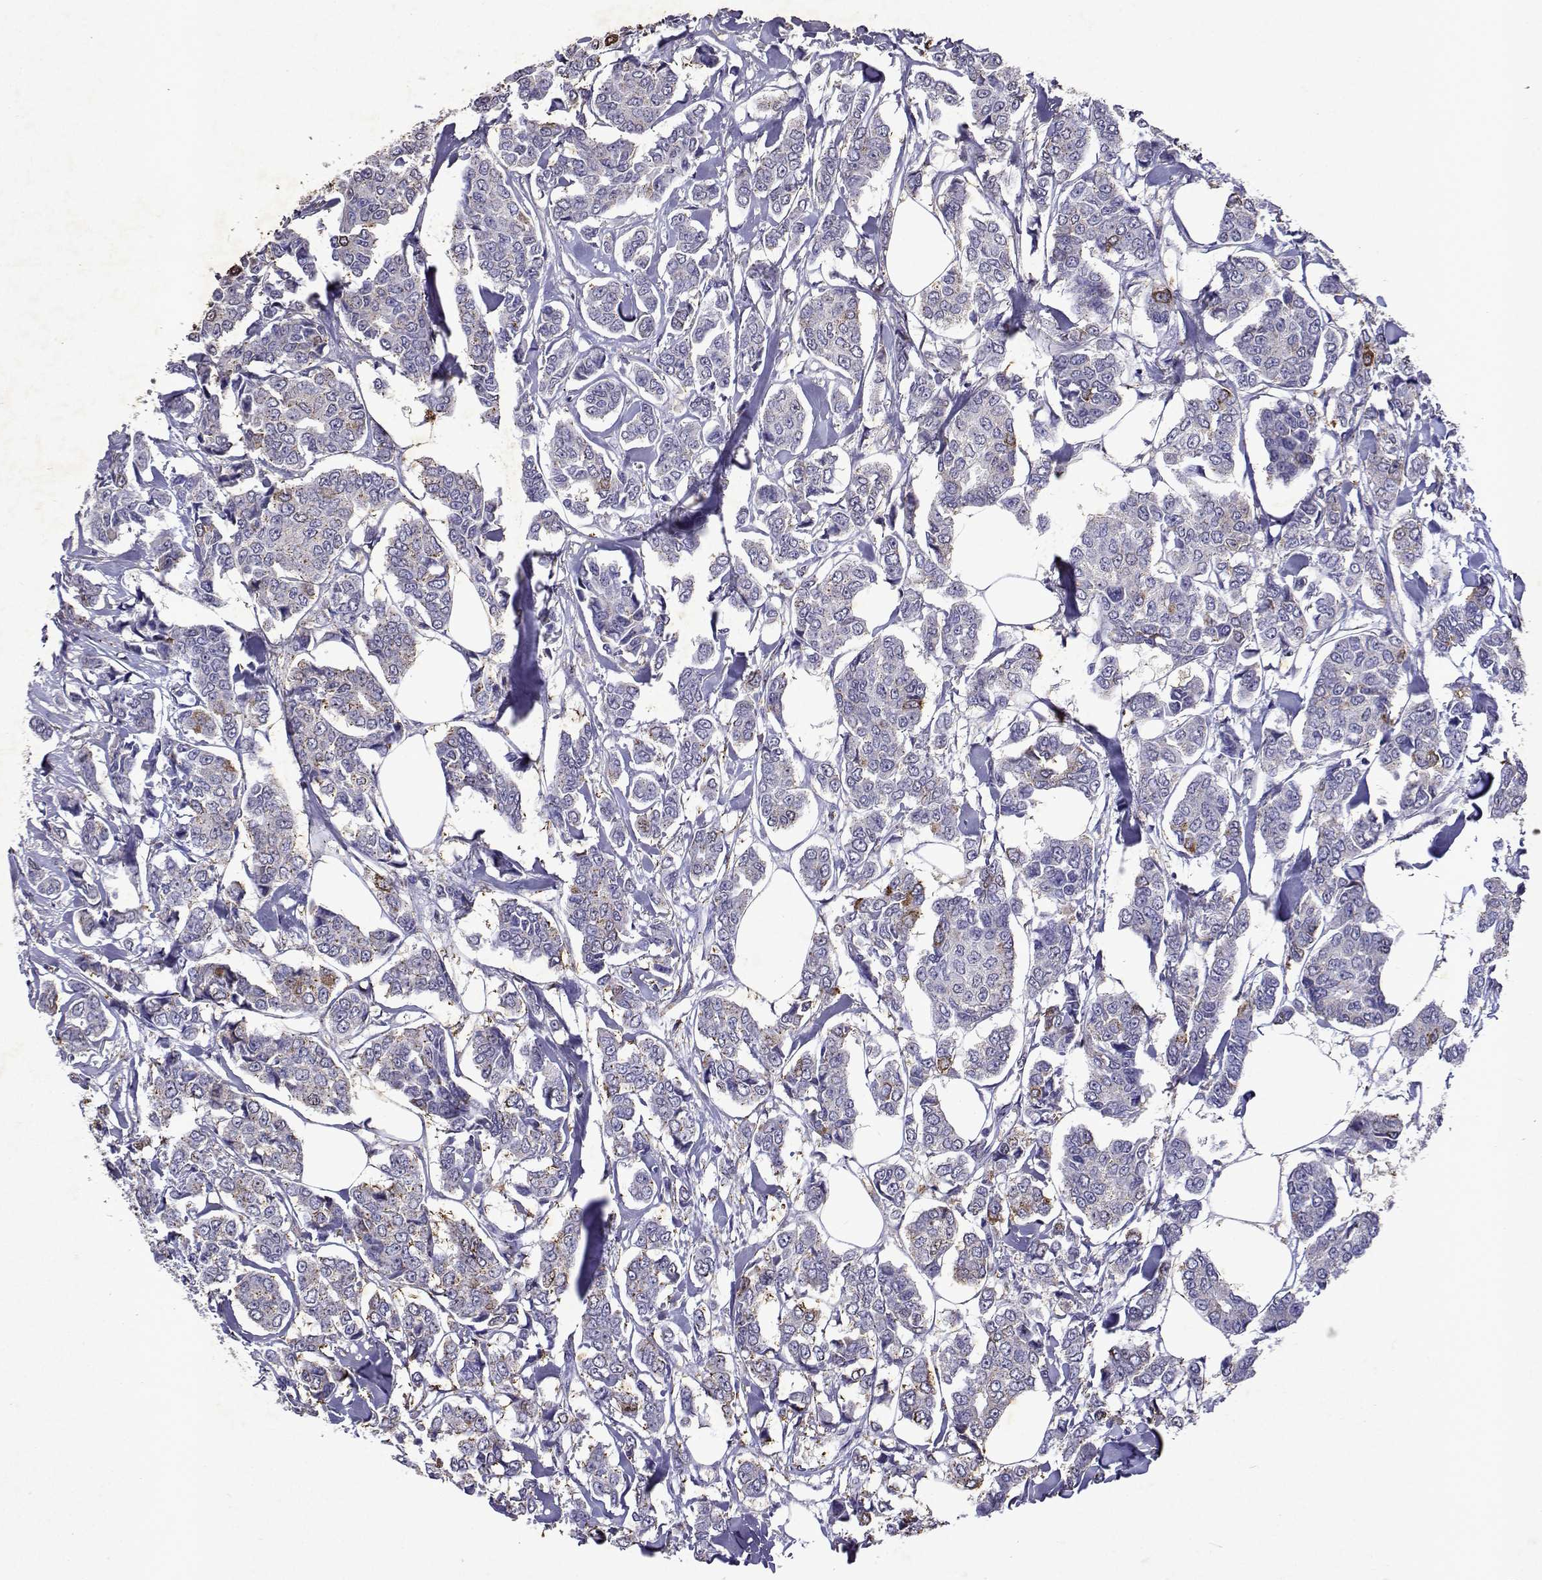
{"staining": {"intensity": "weak", "quantity": "<25%", "location": "cytoplasmic/membranous"}, "tissue": "breast cancer", "cell_type": "Tumor cells", "image_type": "cancer", "snomed": [{"axis": "morphology", "description": "Duct carcinoma"}, {"axis": "topography", "description": "Breast"}], "caption": "IHC of human breast invasive ductal carcinoma demonstrates no expression in tumor cells.", "gene": "DUSP28", "patient": {"sex": "female", "age": 94}}